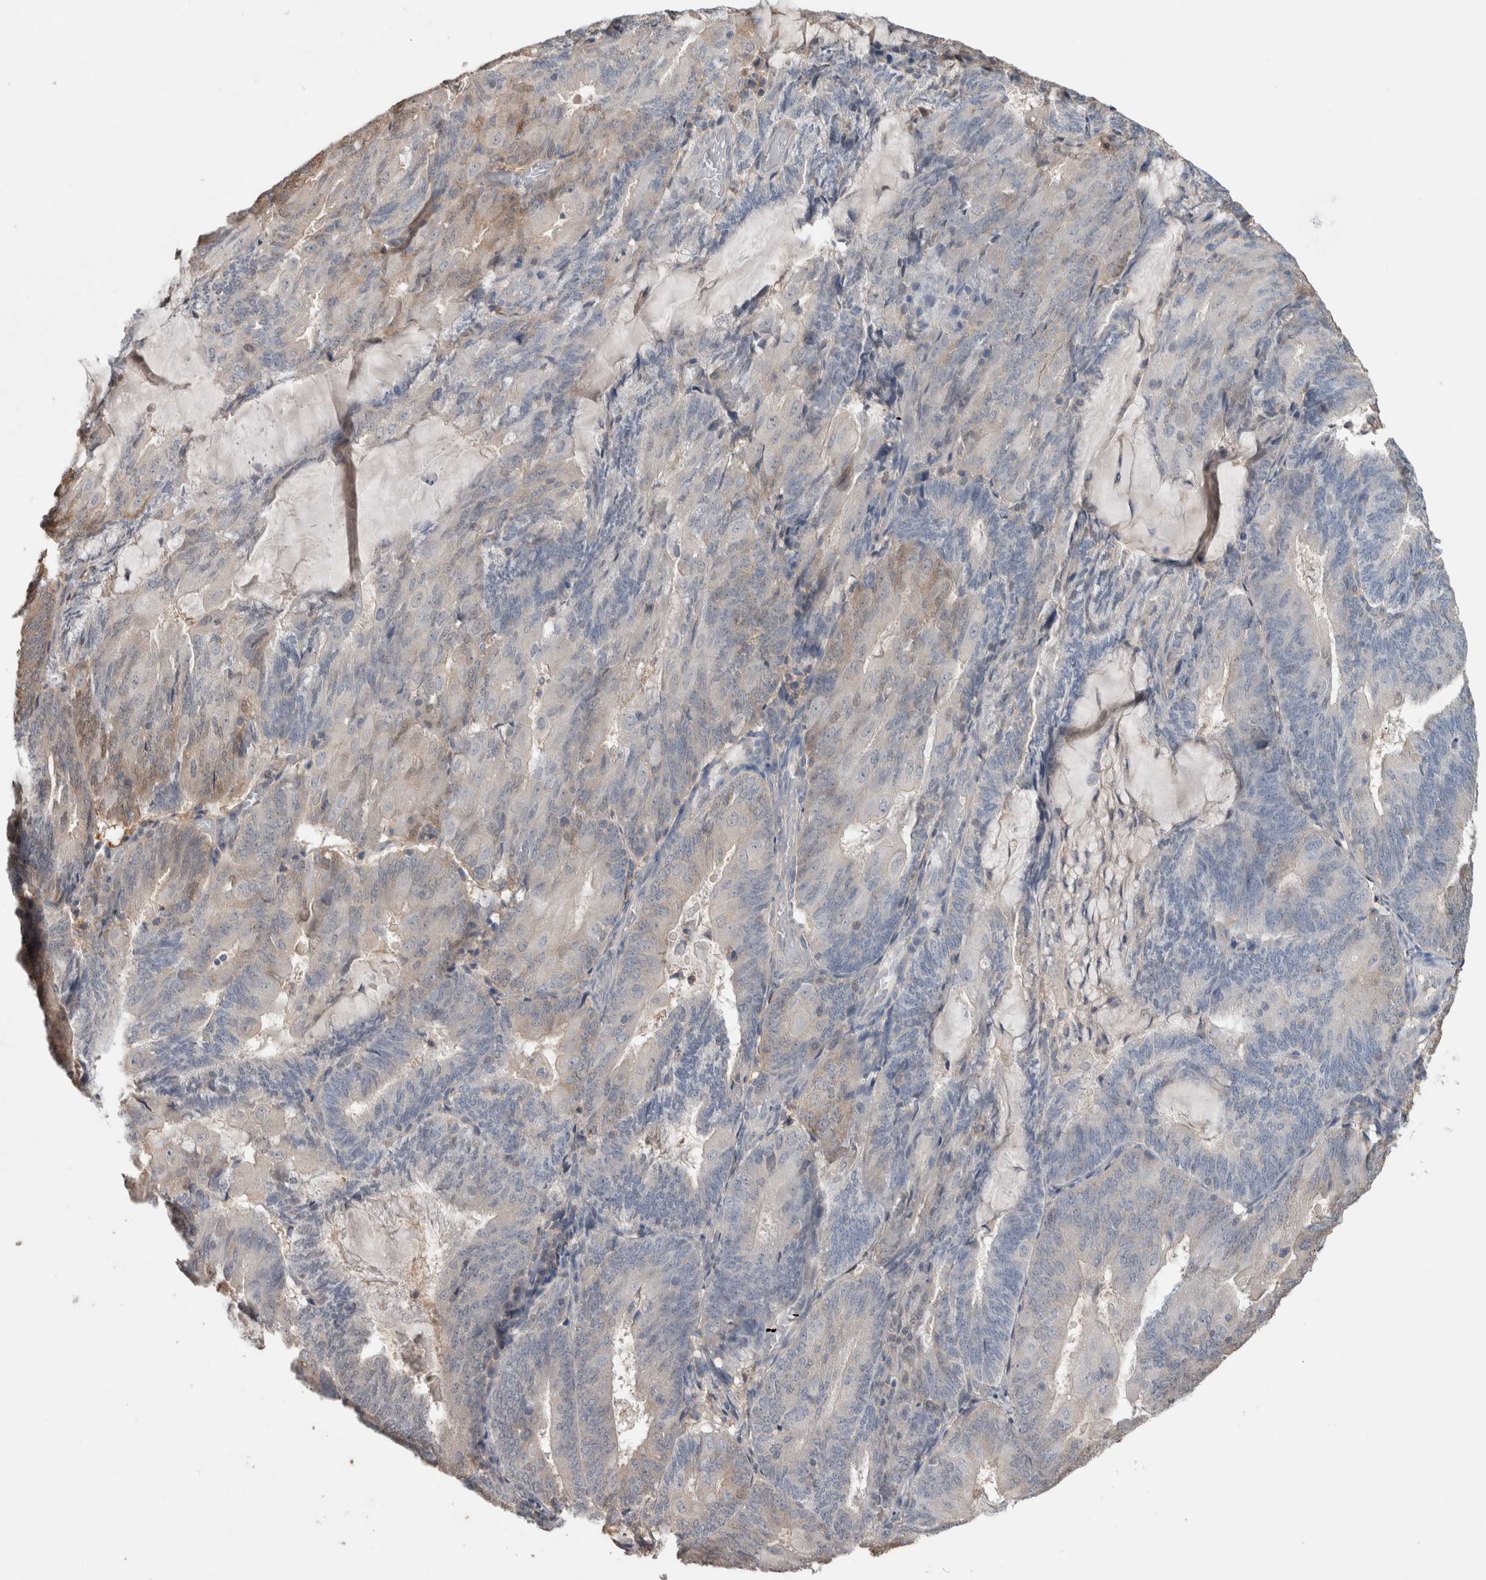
{"staining": {"intensity": "negative", "quantity": "none", "location": "none"}, "tissue": "endometrial cancer", "cell_type": "Tumor cells", "image_type": "cancer", "snomed": [{"axis": "morphology", "description": "Adenocarcinoma, NOS"}, {"axis": "topography", "description": "Endometrium"}], "caption": "Tumor cells show no significant staining in endometrial cancer (adenocarcinoma). The staining is performed using DAB (3,3'-diaminobenzidine) brown chromogen with nuclei counter-stained in using hematoxylin.", "gene": "TRIM5", "patient": {"sex": "female", "age": 81}}